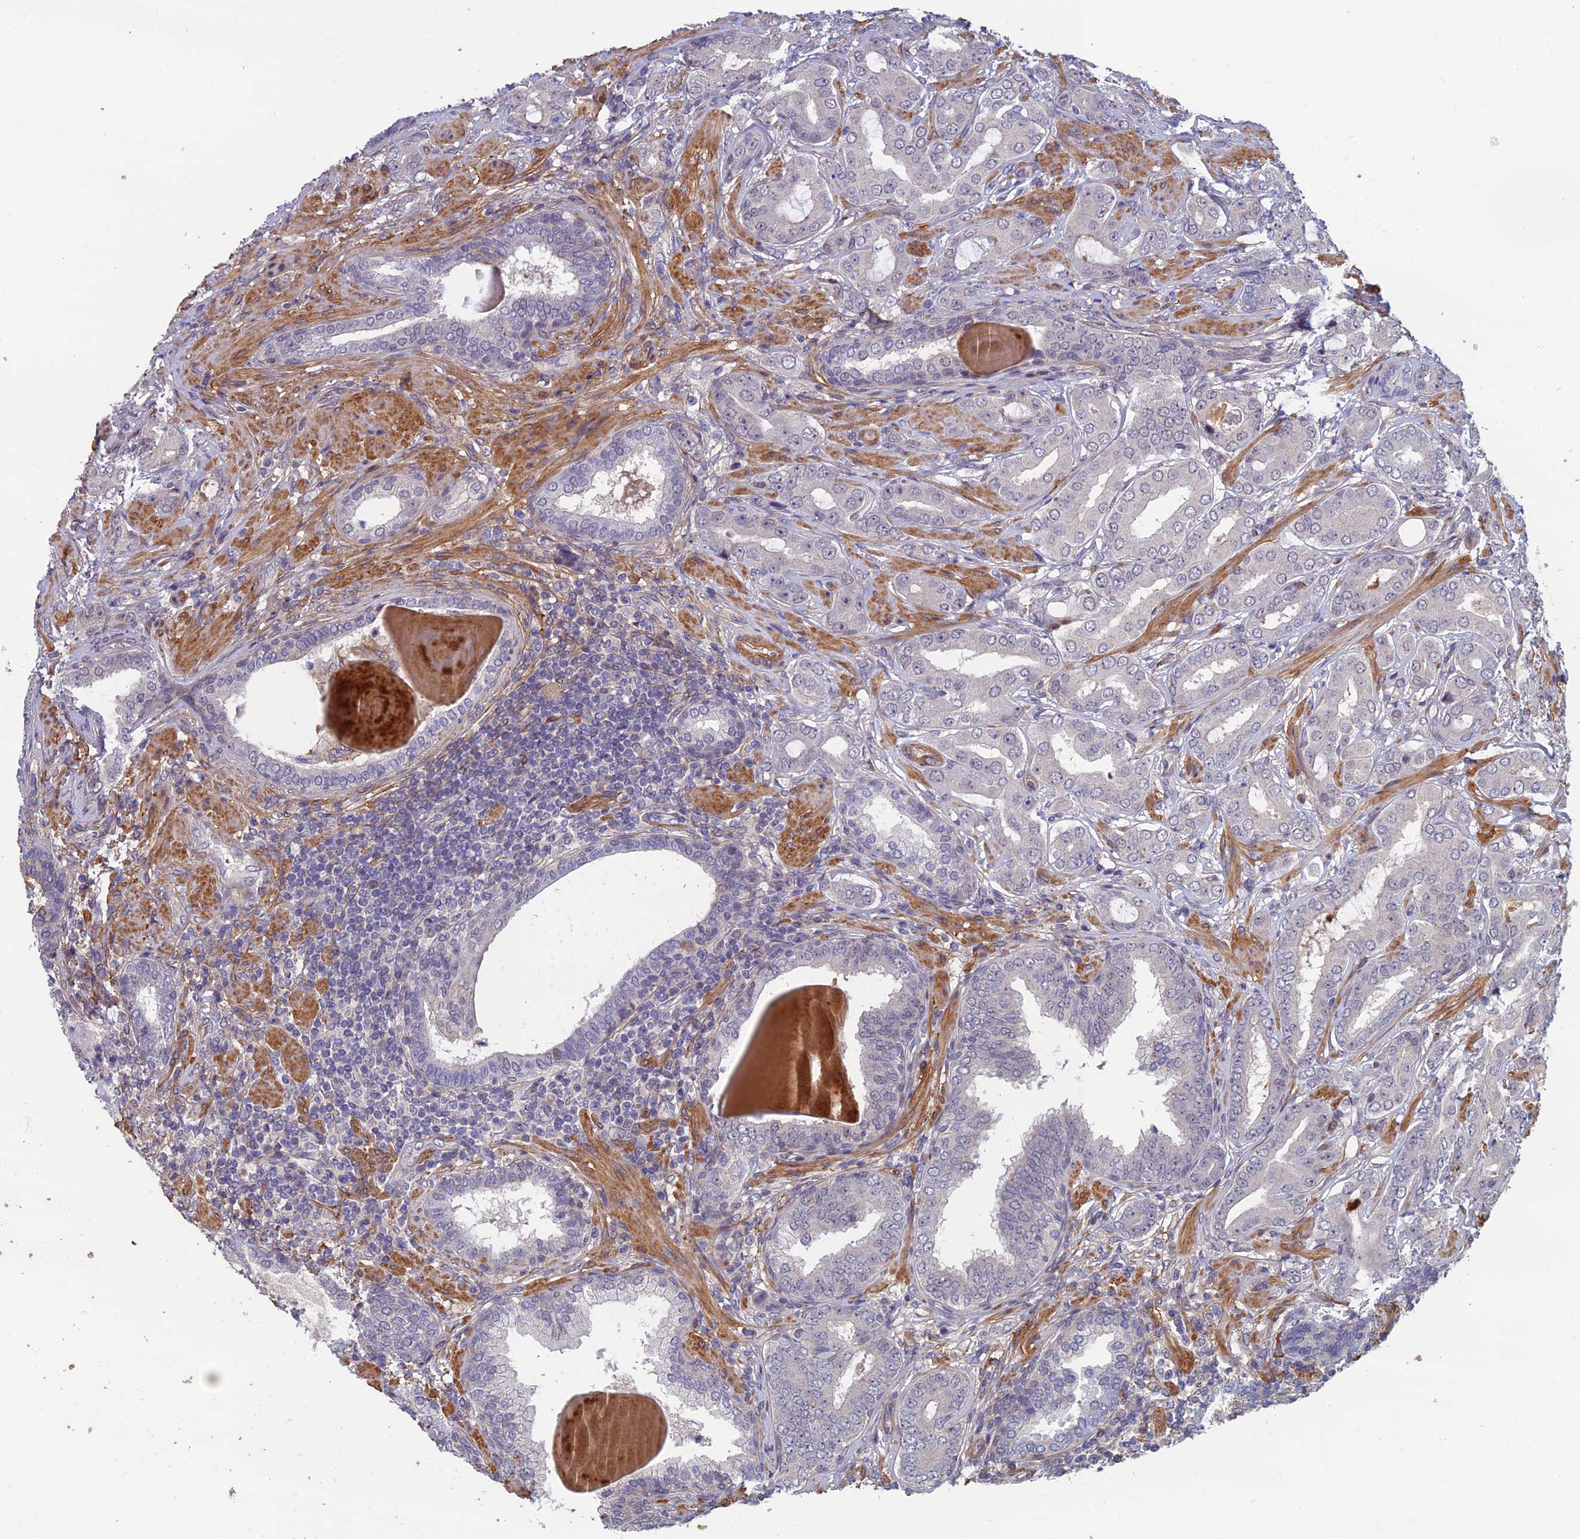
{"staining": {"intensity": "negative", "quantity": "none", "location": "none"}, "tissue": "prostate cancer", "cell_type": "Tumor cells", "image_type": "cancer", "snomed": [{"axis": "morphology", "description": "Adenocarcinoma, Low grade"}, {"axis": "topography", "description": "Prostate"}], "caption": "Histopathology image shows no significant protein staining in tumor cells of prostate cancer.", "gene": "CCDC183", "patient": {"sex": "male", "age": 57}}